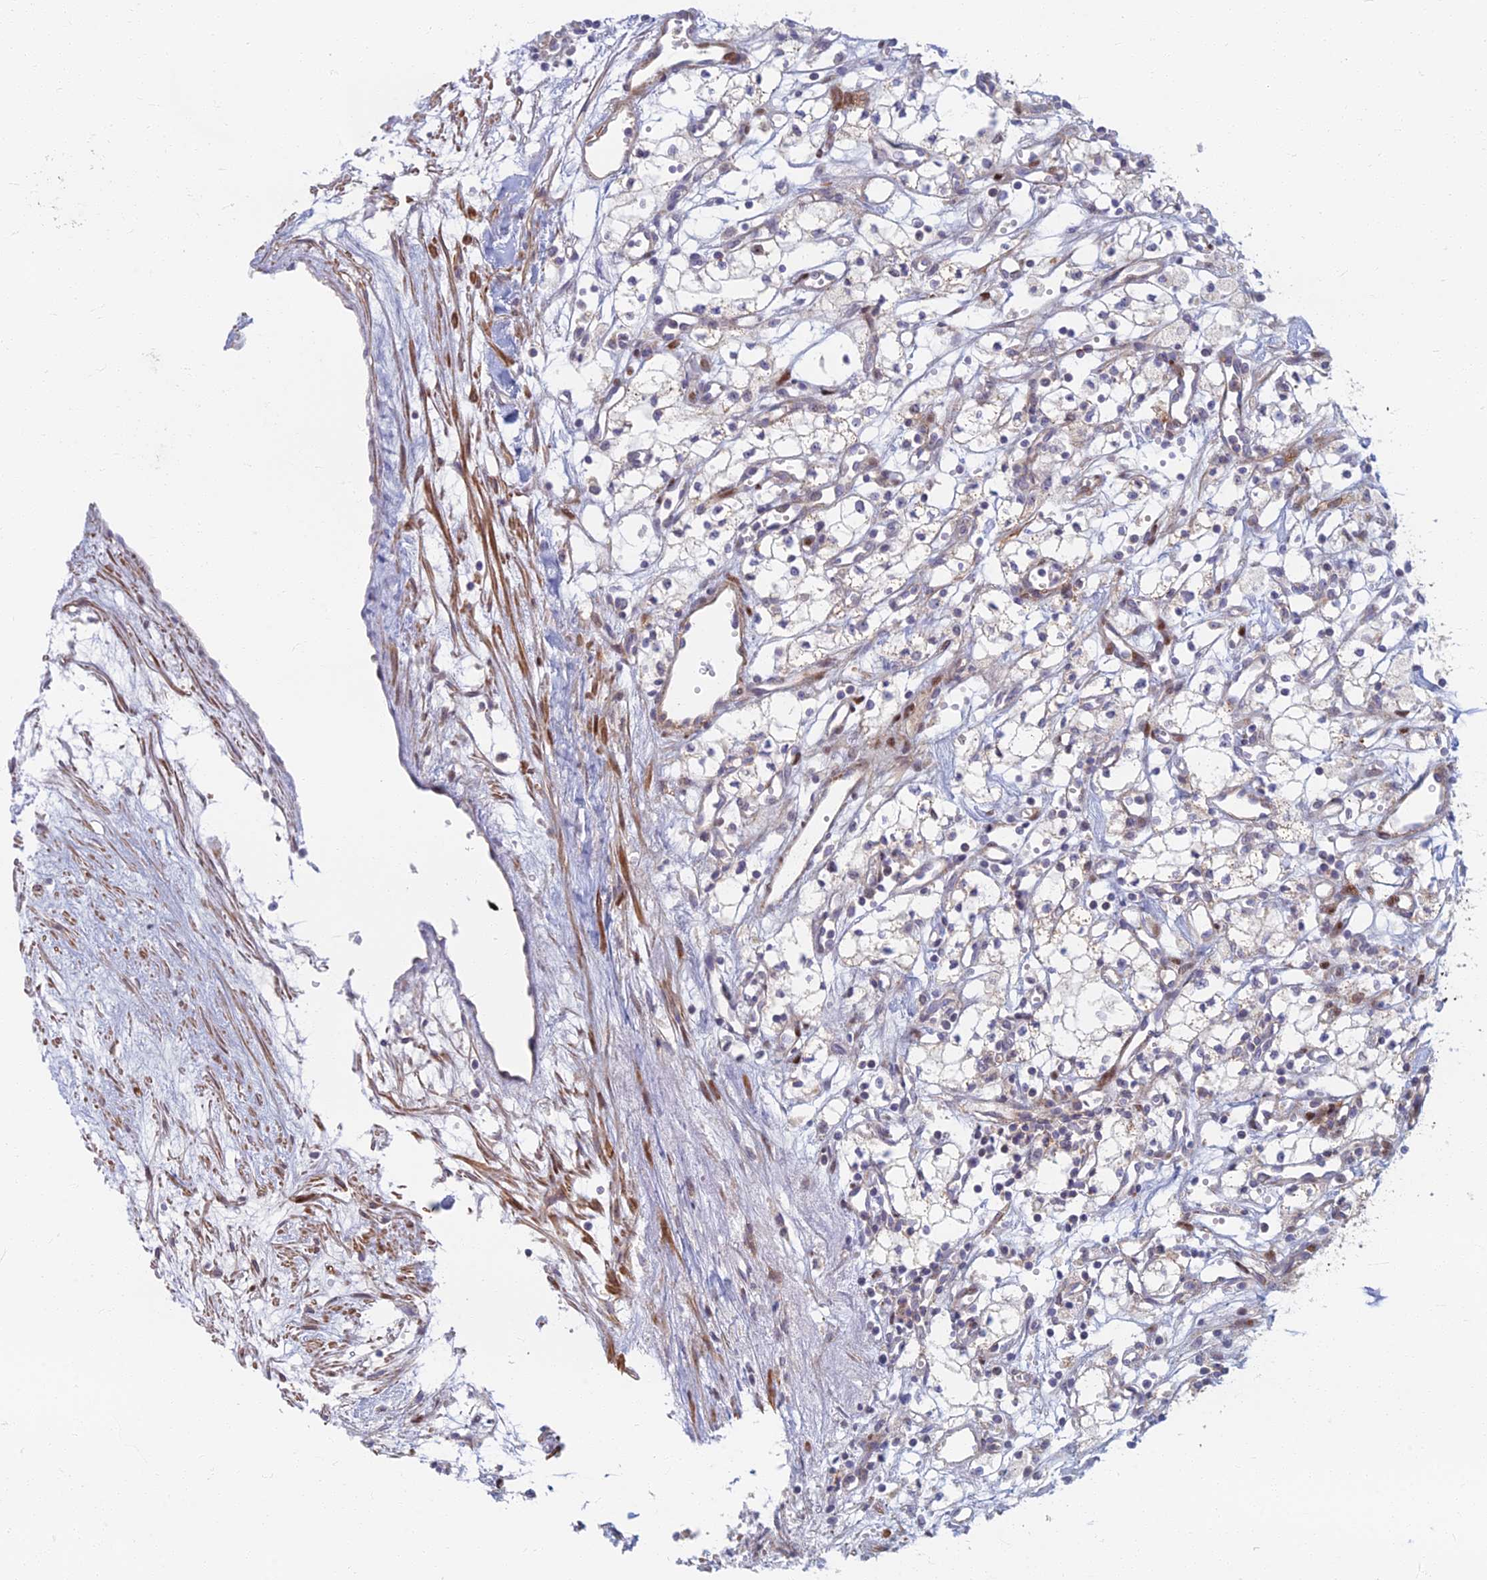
{"staining": {"intensity": "negative", "quantity": "none", "location": "none"}, "tissue": "renal cancer", "cell_type": "Tumor cells", "image_type": "cancer", "snomed": [{"axis": "morphology", "description": "Adenocarcinoma, NOS"}, {"axis": "topography", "description": "Kidney"}], "caption": "Immunohistochemical staining of human renal cancer (adenocarcinoma) demonstrates no significant positivity in tumor cells. (DAB immunohistochemistry, high magnification).", "gene": "C15orf40", "patient": {"sex": "male", "age": 59}}